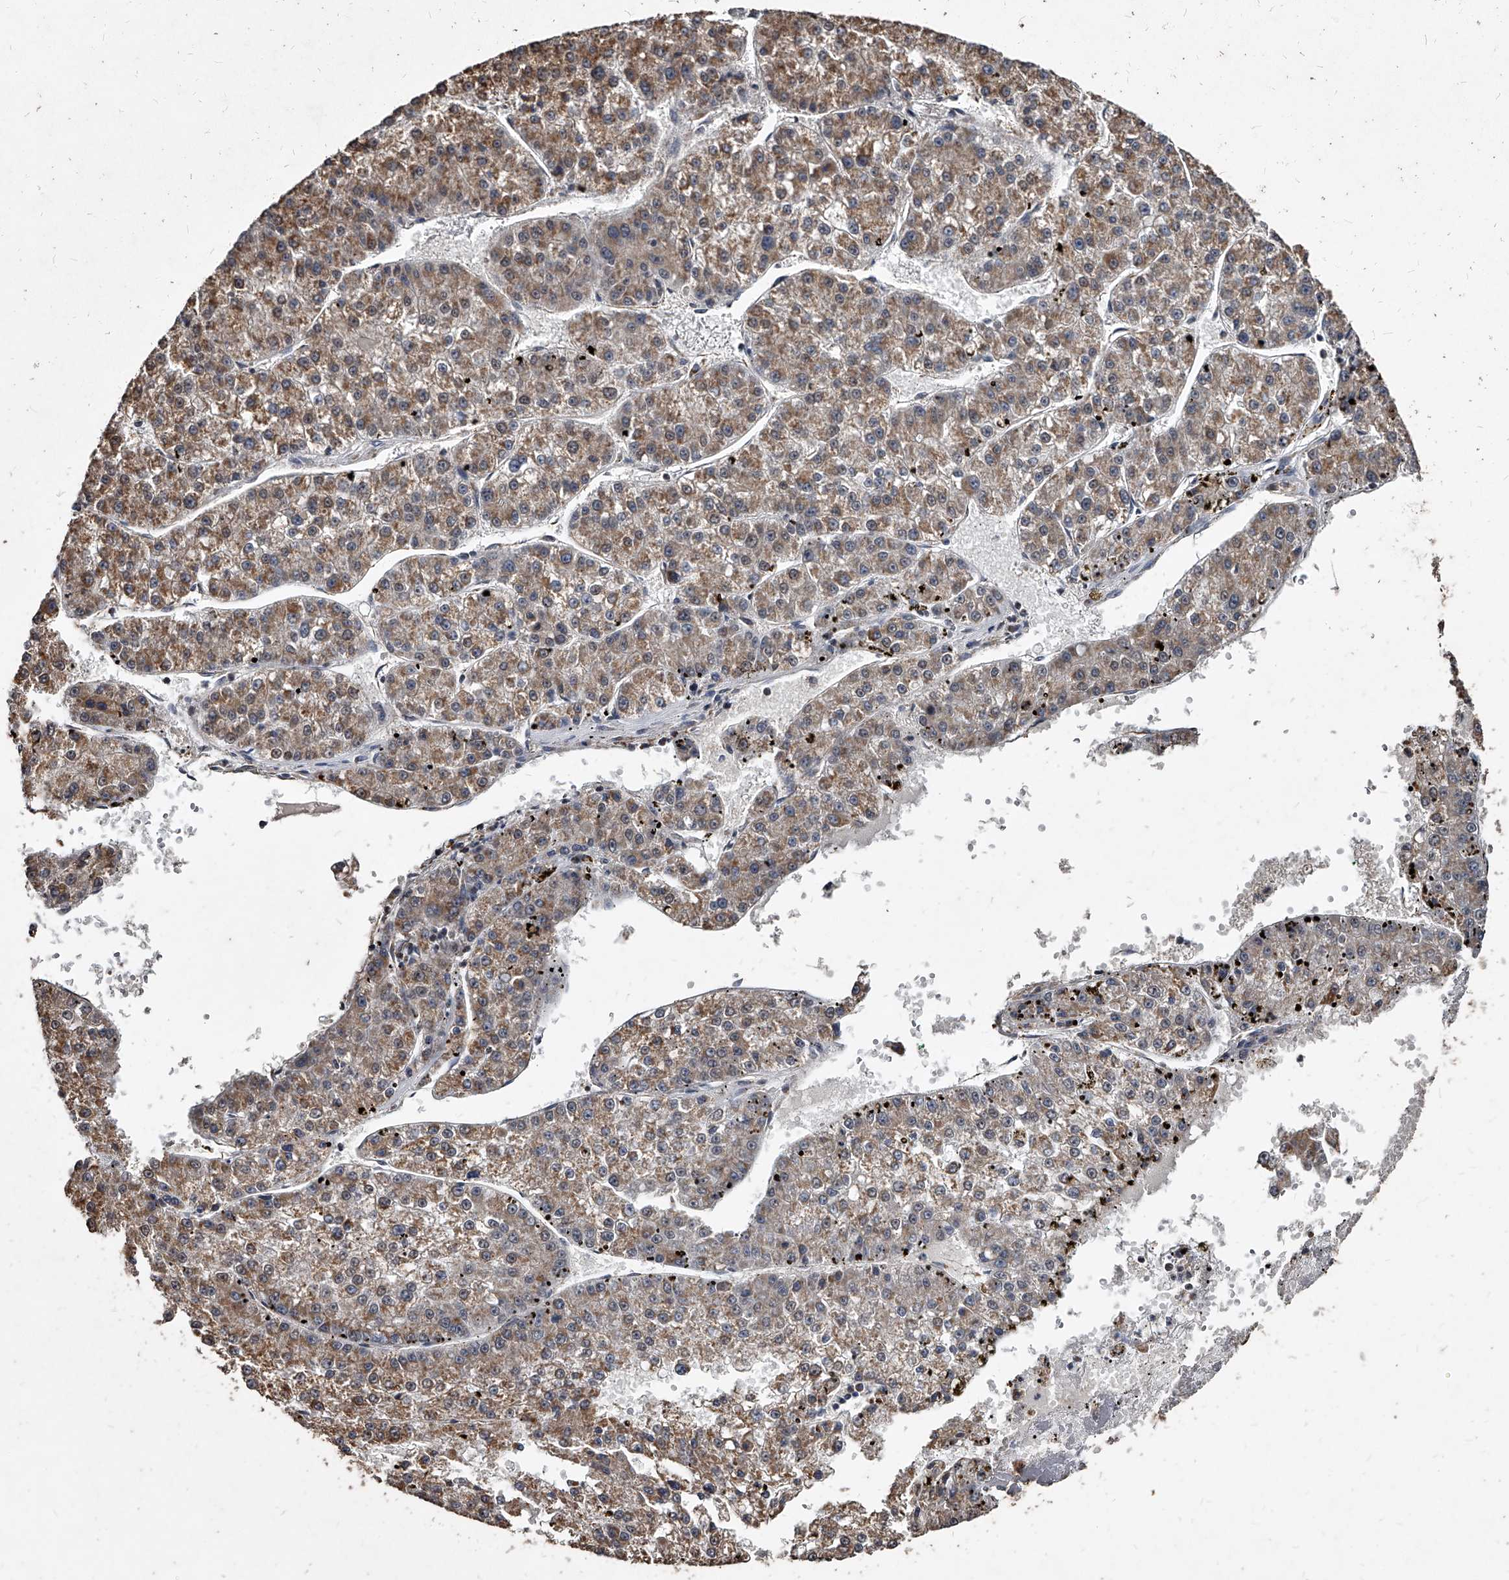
{"staining": {"intensity": "moderate", "quantity": ">75%", "location": "cytoplasmic/membranous"}, "tissue": "liver cancer", "cell_type": "Tumor cells", "image_type": "cancer", "snomed": [{"axis": "morphology", "description": "Carcinoma, Hepatocellular, NOS"}, {"axis": "topography", "description": "Liver"}], "caption": "Liver hepatocellular carcinoma was stained to show a protein in brown. There is medium levels of moderate cytoplasmic/membranous positivity in about >75% of tumor cells.", "gene": "GPR183", "patient": {"sex": "female", "age": 73}}